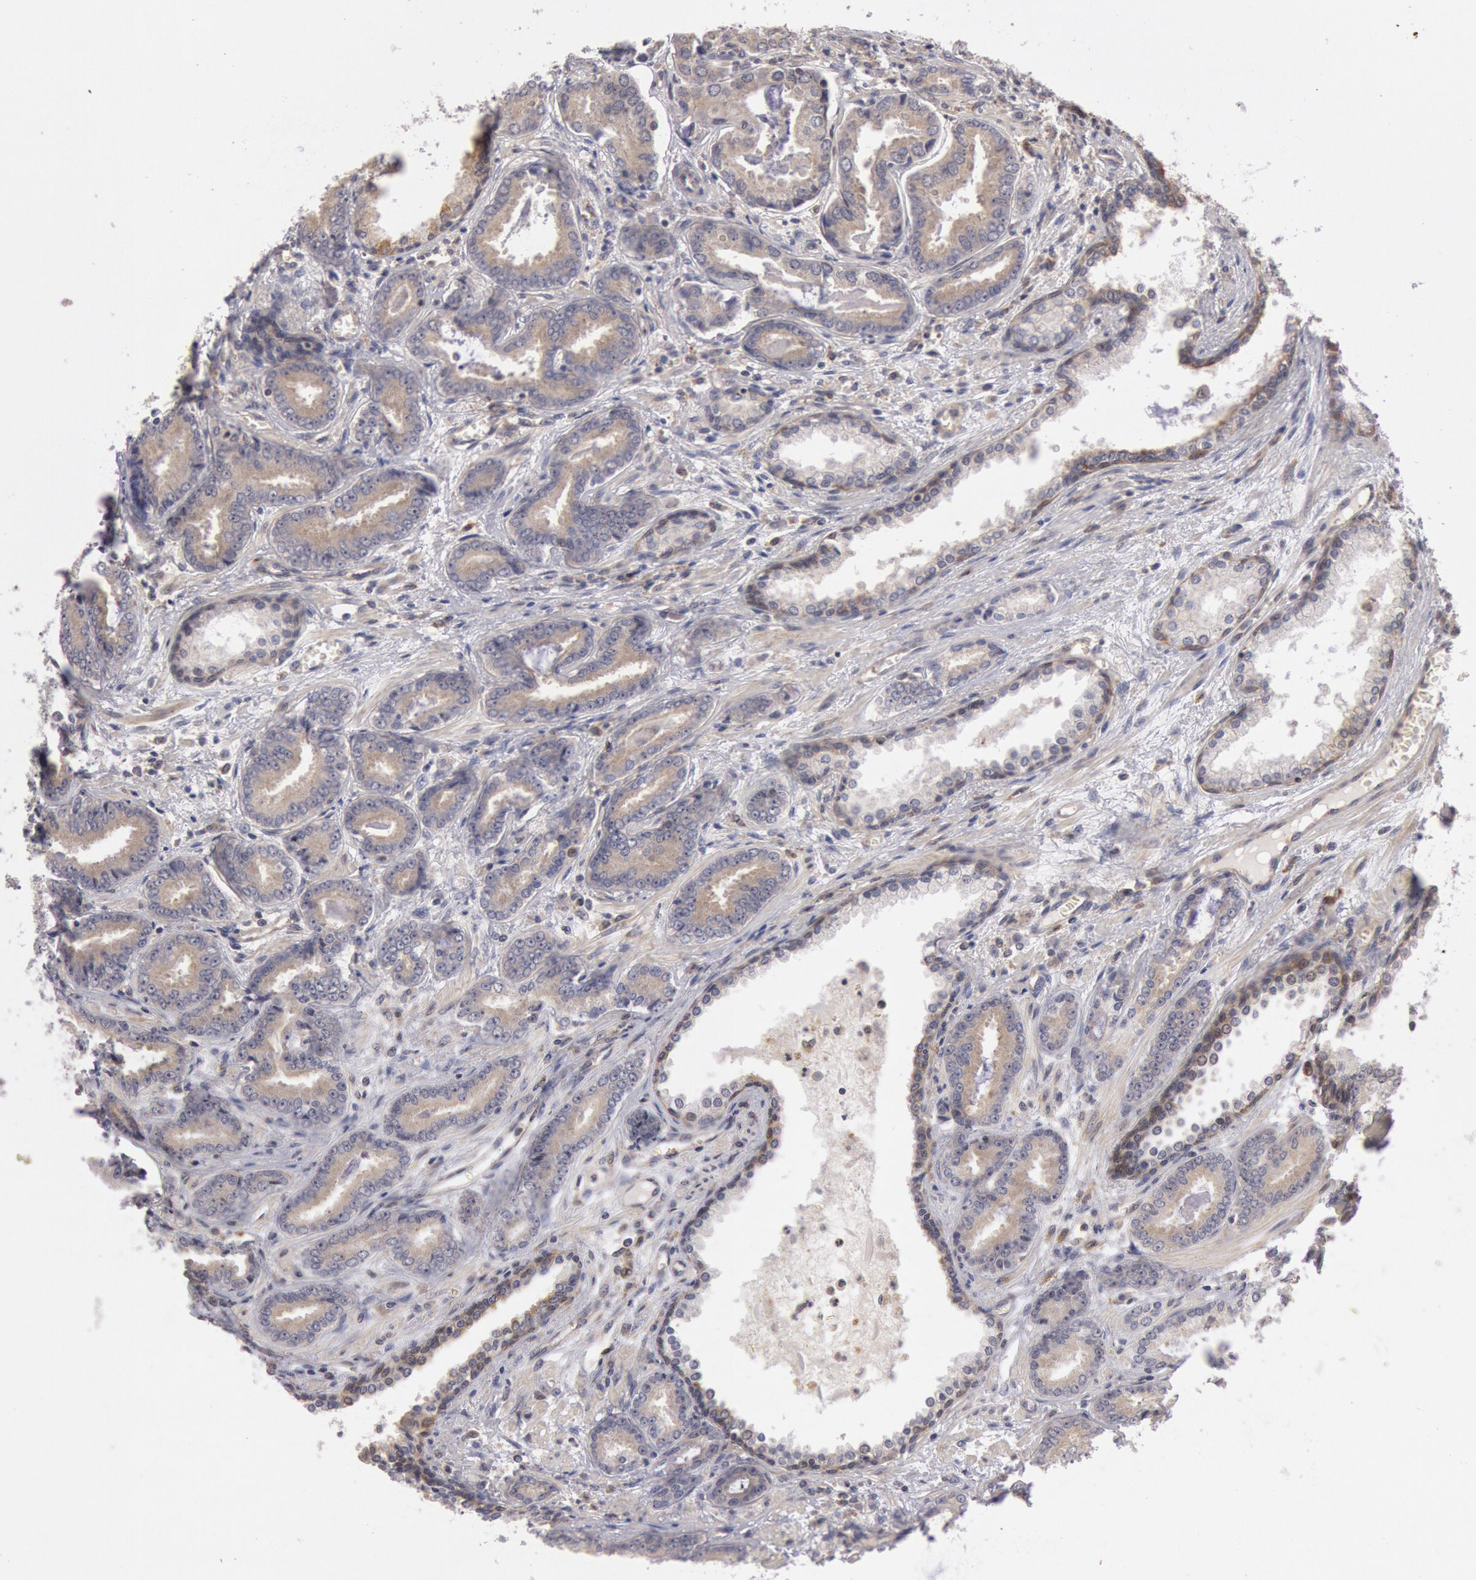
{"staining": {"intensity": "moderate", "quantity": ">75%", "location": "cytoplasmic/membranous"}, "tissue": "prostate cancer", "cell_type": "Tumor cells", "image_type": "cancer", "snomed": [{"axis": "morphology", "description": "Adenocarcinoma, Low grade"}, {"axis": "topography", "description": "Prostate"}], "caption": "Protein expression analysis of adenocarcinoma (low-grade) (prostate) displays moderate cytoplasmic/membranous positivity in approximately >75% of tumor cells.", "gene": "PLA2G6", "patient": {"sex": "male", "age": 65}}